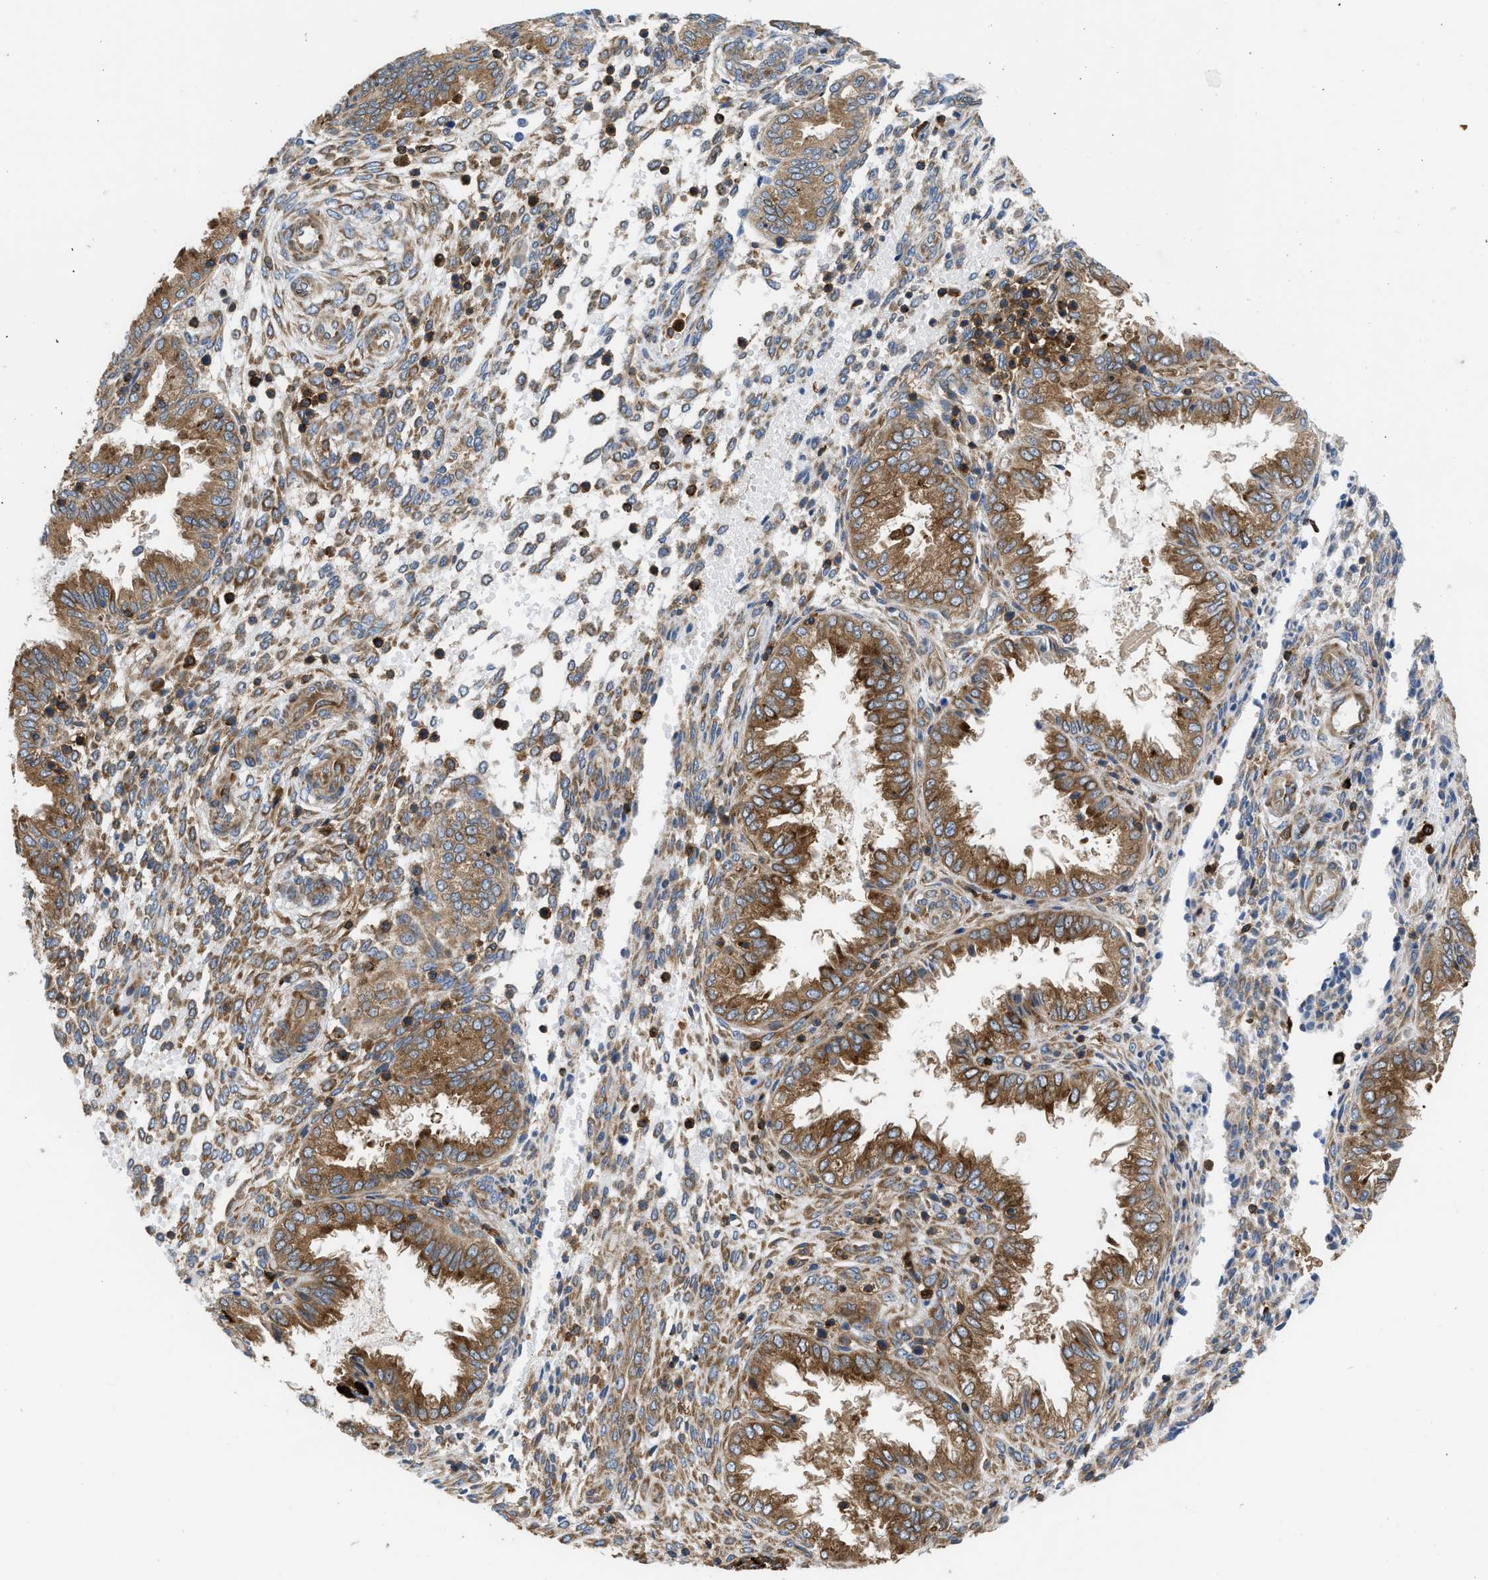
{"staining": {"intensity": "moderate", "quantity": ">75%", "location": "cytoplasmic/membranous"}, "tissue": "endometrium", "cell_type": "Cells in endometrial stroma", "image_type": "normal", "snomed": [{"axis": "morphology", "description": "Normal tissue, NOS"}, {"axis": "topography", "description": "Endometrium"}], "caption": "IHC of unremarkable endometrium shows medium levels of moderate cytoplasmic/membranous staining in approximately >75% of cells in endometrial stroma. Using DAB (3,3'-diaminobenzidine) (brown) and hematoxylin (blue) stains, captured at high magnification using brightfield microscopy.", "gene": "GPAT4", "patient": {"sex": "female", "age": 33}}